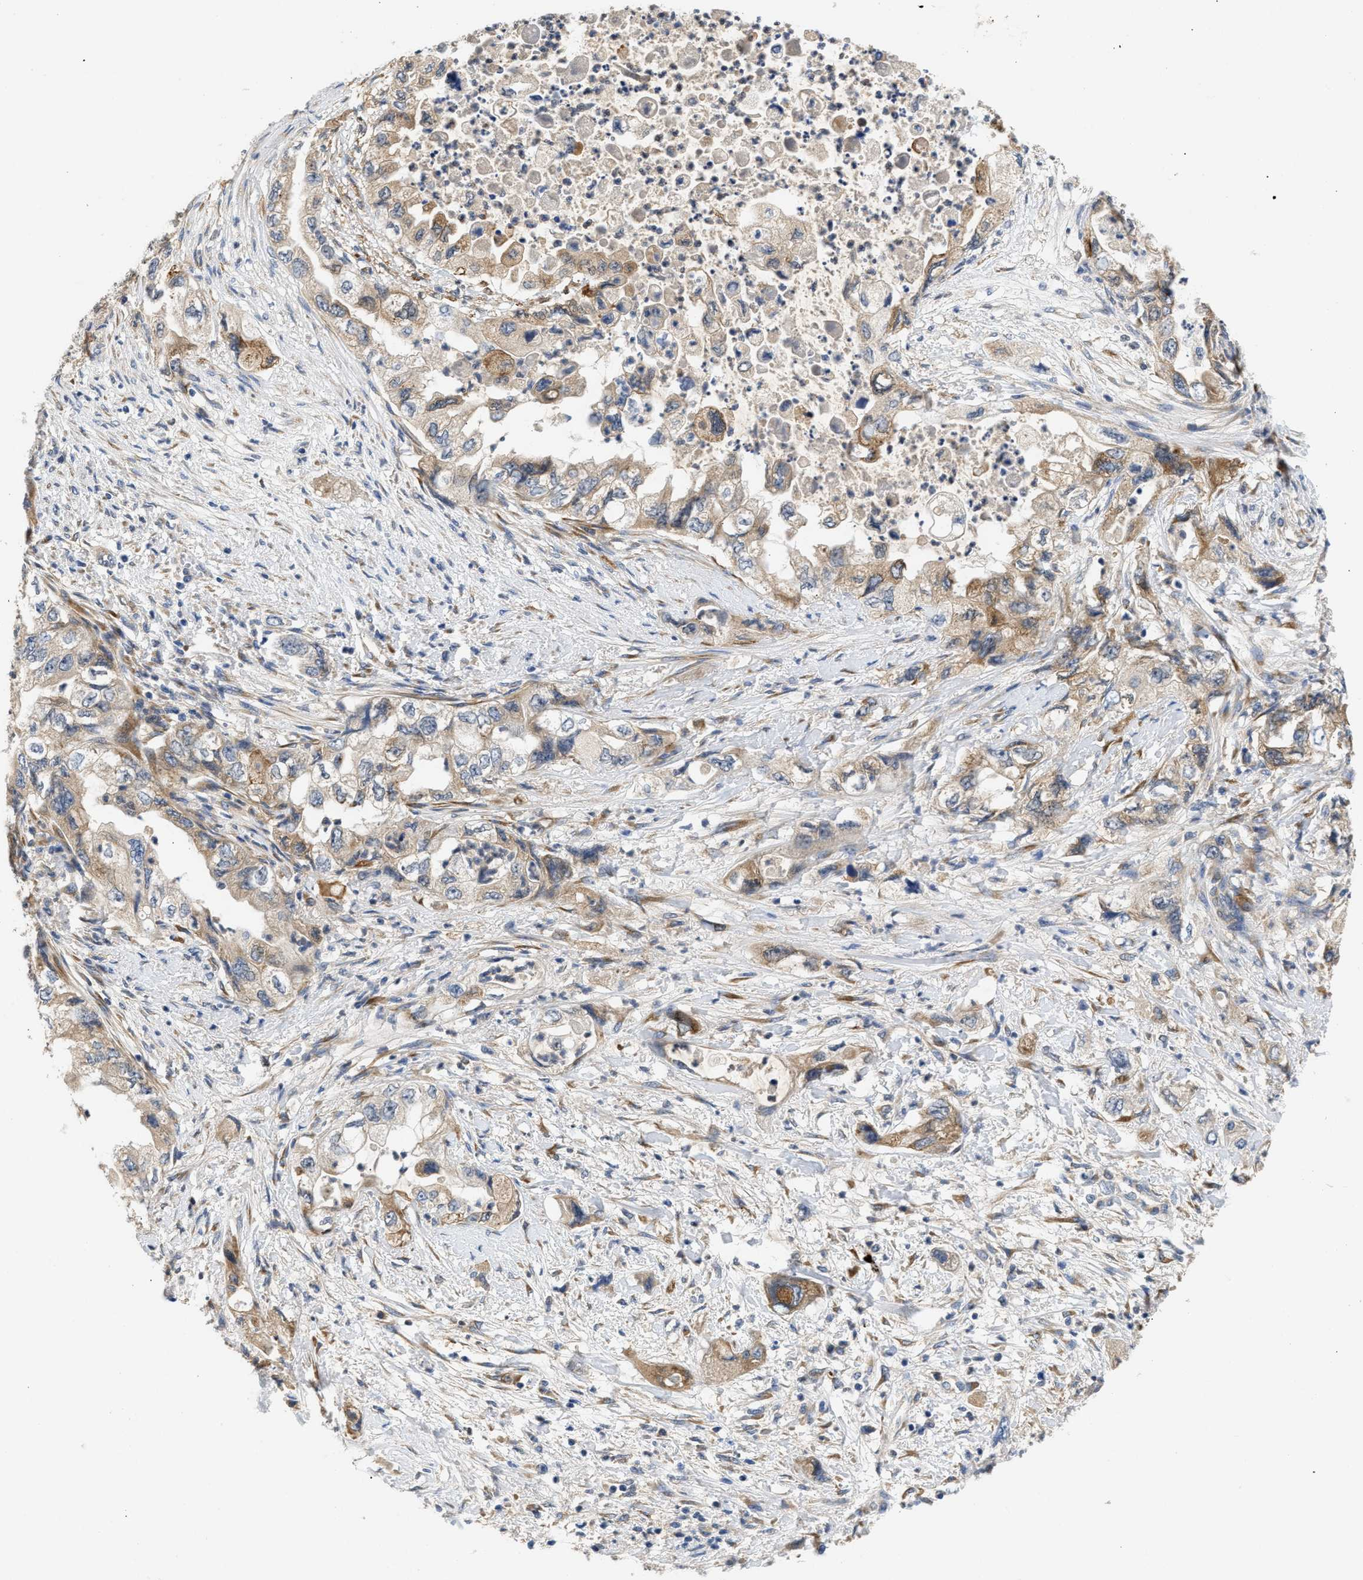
{"staining": {"intensity": "weak", "quantity": ">75%", "location": "cytoplasmic/membranous"}, "tissue": "pancreatic cancer", "cell_type": "Tumor cells", "image_type": "cancer", "snomed": [{"axis": "morphology", "description": "Adenocarcinoma, NOS"}, {"axis": "topography", "description": "Pancreas"}], "caption": "Immunohistochemical staining of pancreatic cancer displays low levels of weak cytoplasmic/membranous protein staining in about >75% of tumor cells.", "gene": "PPM1L", "patient": {"sex": "female", "age": 73}}